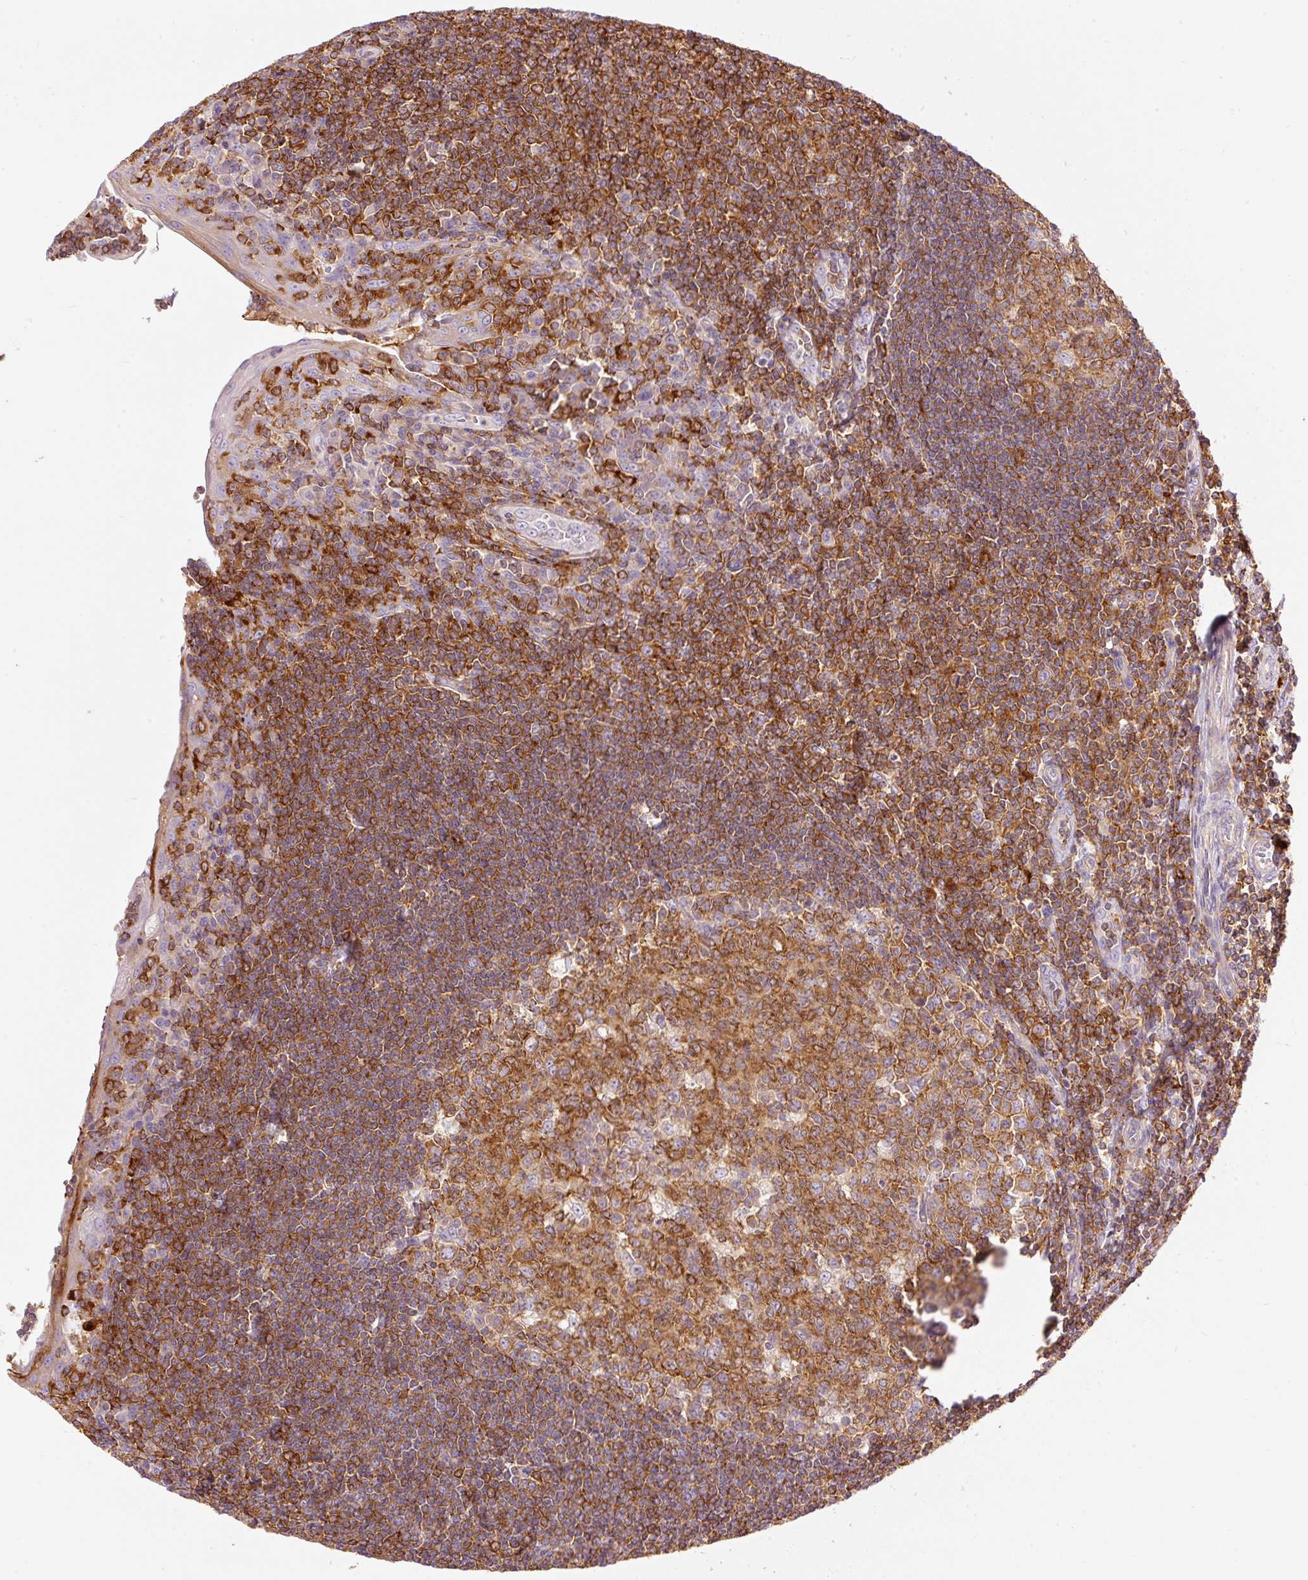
{"staining": {"intensity": "moderate", "quantity": ">75%", "location": "cytoplasmic/membranous"}, "tissue": "tonsil", "cell_type": "Germinal center cells", "image_type": "normal", "snomed": [{"axis": "morphology", "description": "Normal tissue, NOS"}, {"axis": "topography", "description": "Tonsil"}], "caption": "High-magnification brightfield microscopy of unremarkable tonsil stained with DAB (brown) and counterstained with hematoxylin (blue). germinal center cells exhibit moderate cytoplasmic/membranous positivity is identified in about>75% of cells. The protein of interest is shown in brown color, while the nuclei are stained blue.", "gene": "DOK6", "patient": {"sex": "male", "age": 27}}